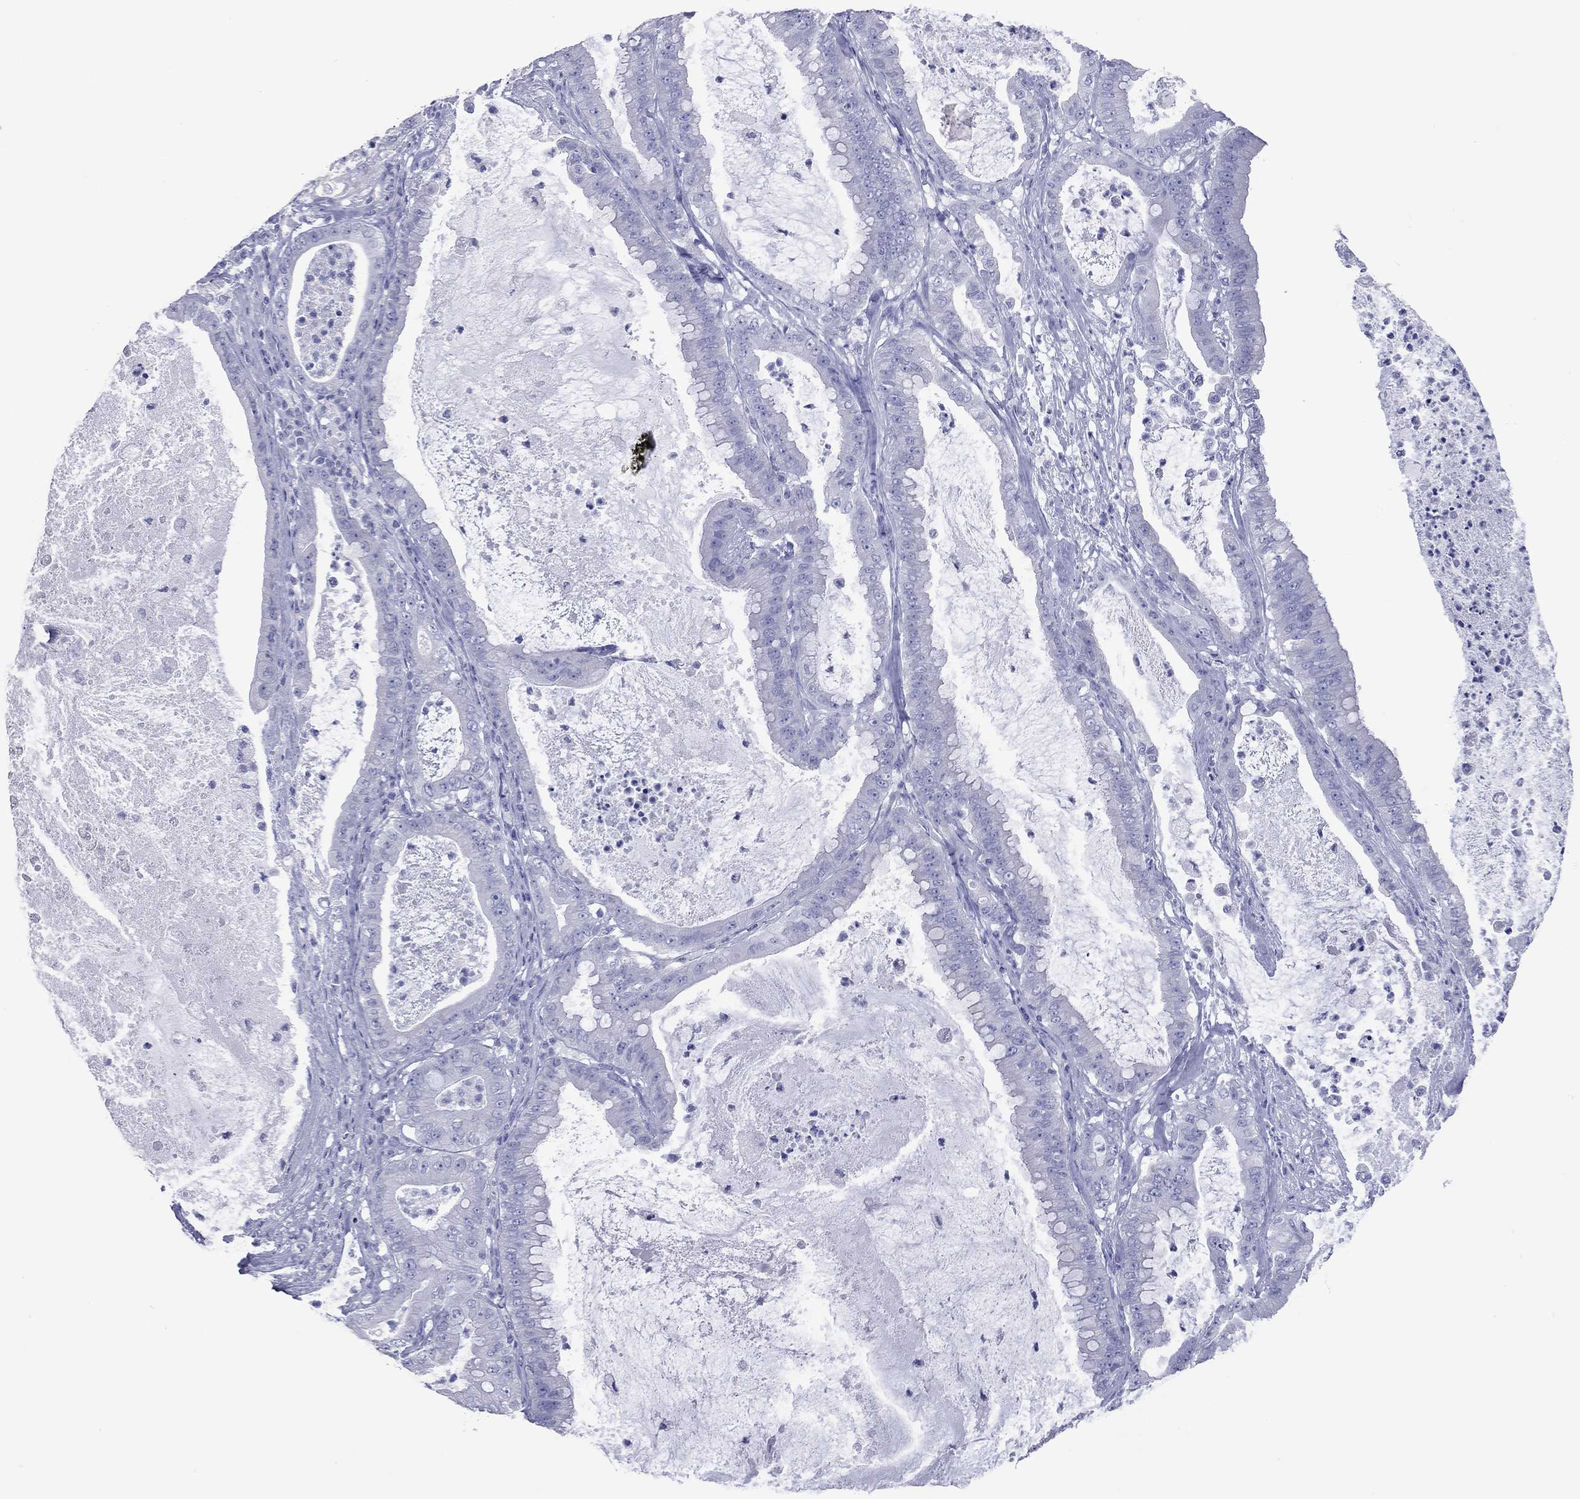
{"staining": {"intensity": "negative", "quantity": "none", "location": "none"}, "tissue": "pancreatic cancer", "cell_type": "Tumor cells", "image_type": "cancer", "snomed": [{"axis": "morphology", "description": "Adenocarcinoma, NOS"}, {"axis": "topography", "description": "Pancreas"}], "caption": "Immunohistochemistry (IHC) of pancreatic cancer (adenocarcinoma) exhibits no staining in tumor cells.", "gene": "VSIG10", "patient": {"sex": "male", "age": 71}}